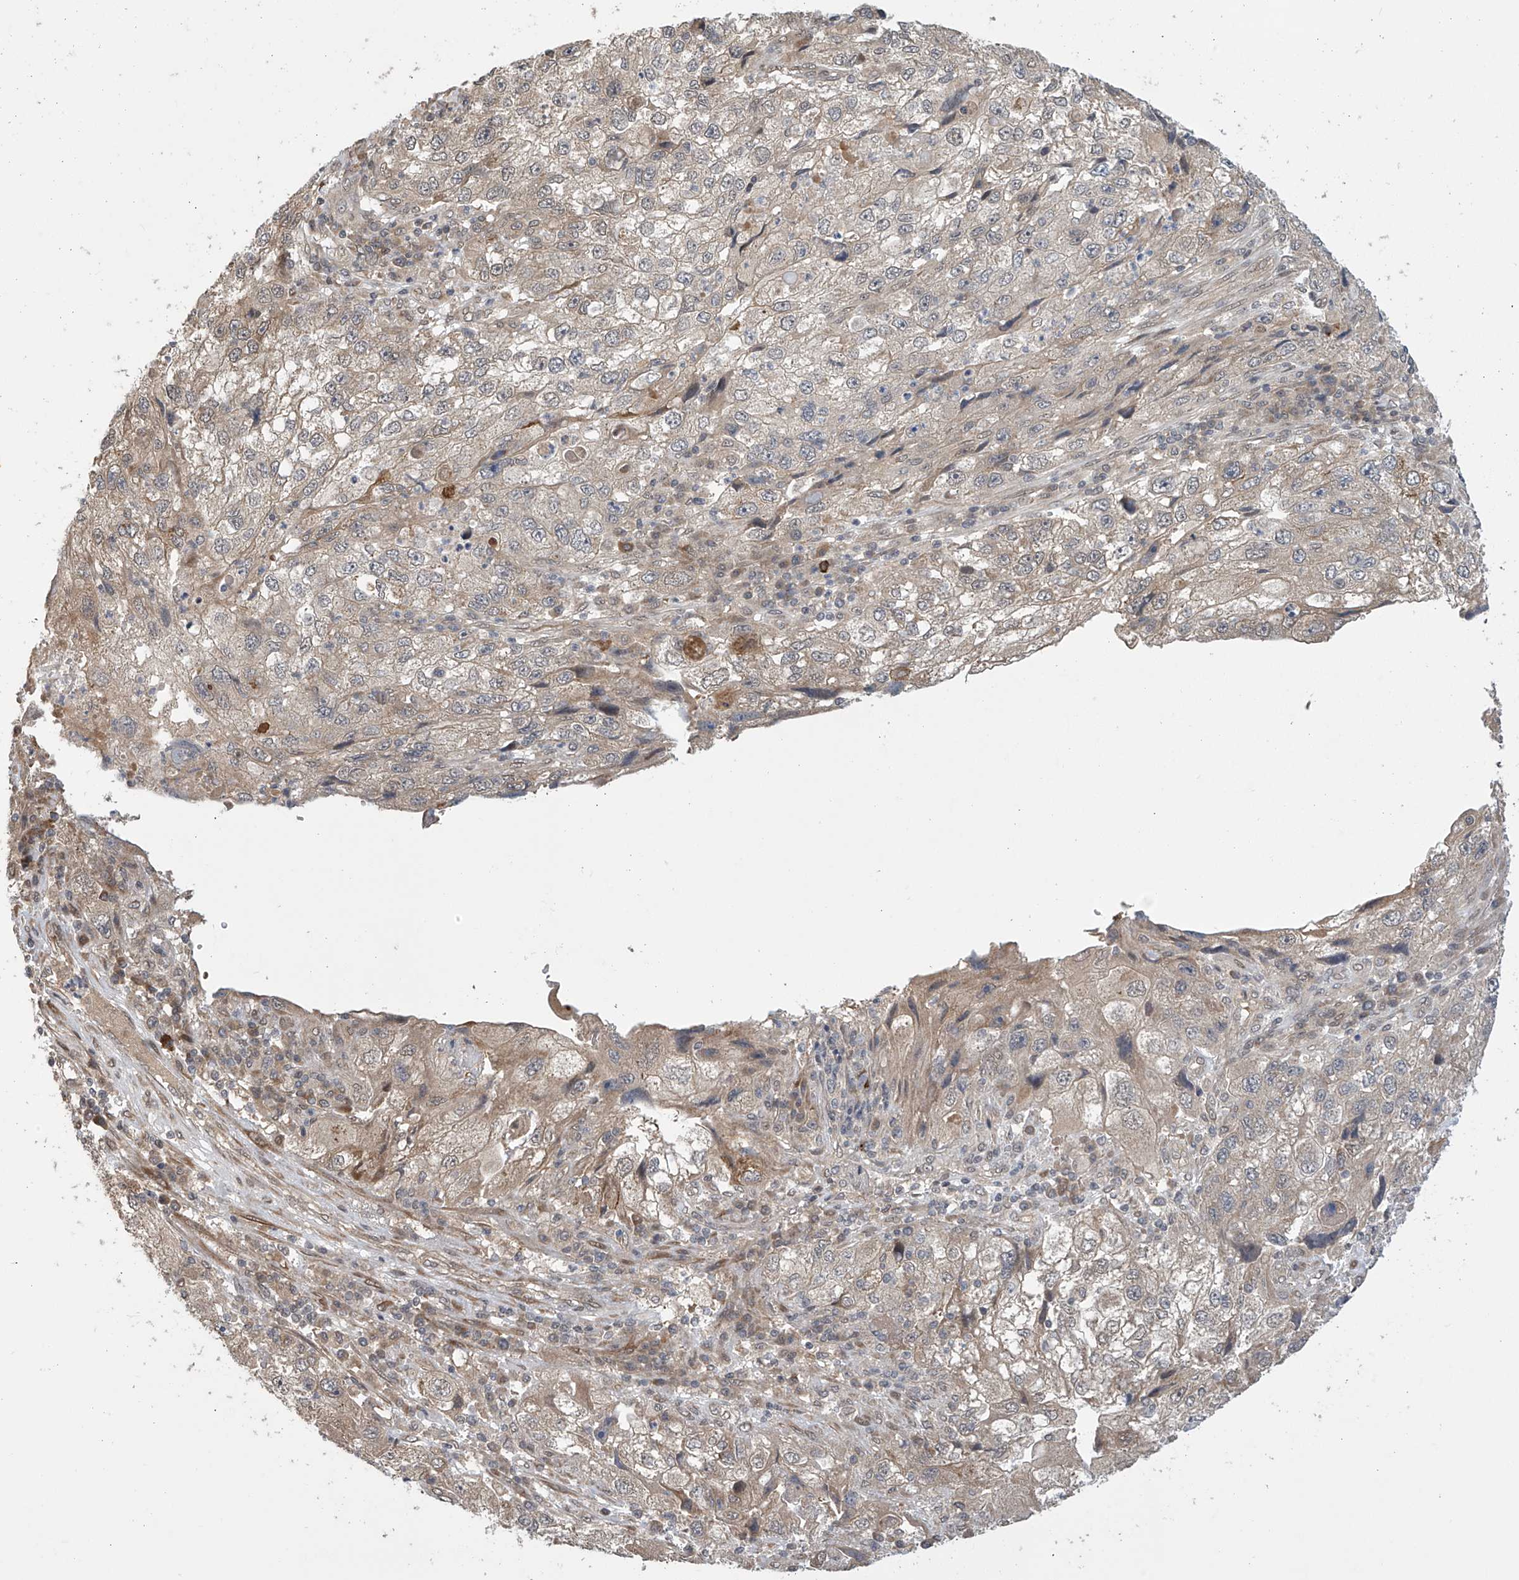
{"staining": {"intensity": "weak", "quantity": "<25%", "location": "cytoplasmic/membranous"}, "tissue": "endometrial cancer", "cell_type": "Tumor cells", "image_type": "cancer", "snomed": [{"axis": "morphology", "description": "Adenocarcinoma, NOS"}, {"axis": "topography", "description": "Endometrium"}], "caption": "Endometrial cancer was stained to show a protein in brown. There is no significant positivity in tumor cells.", "gene": "ABHD13", "patient": {"sex": "female", "age": 49}}